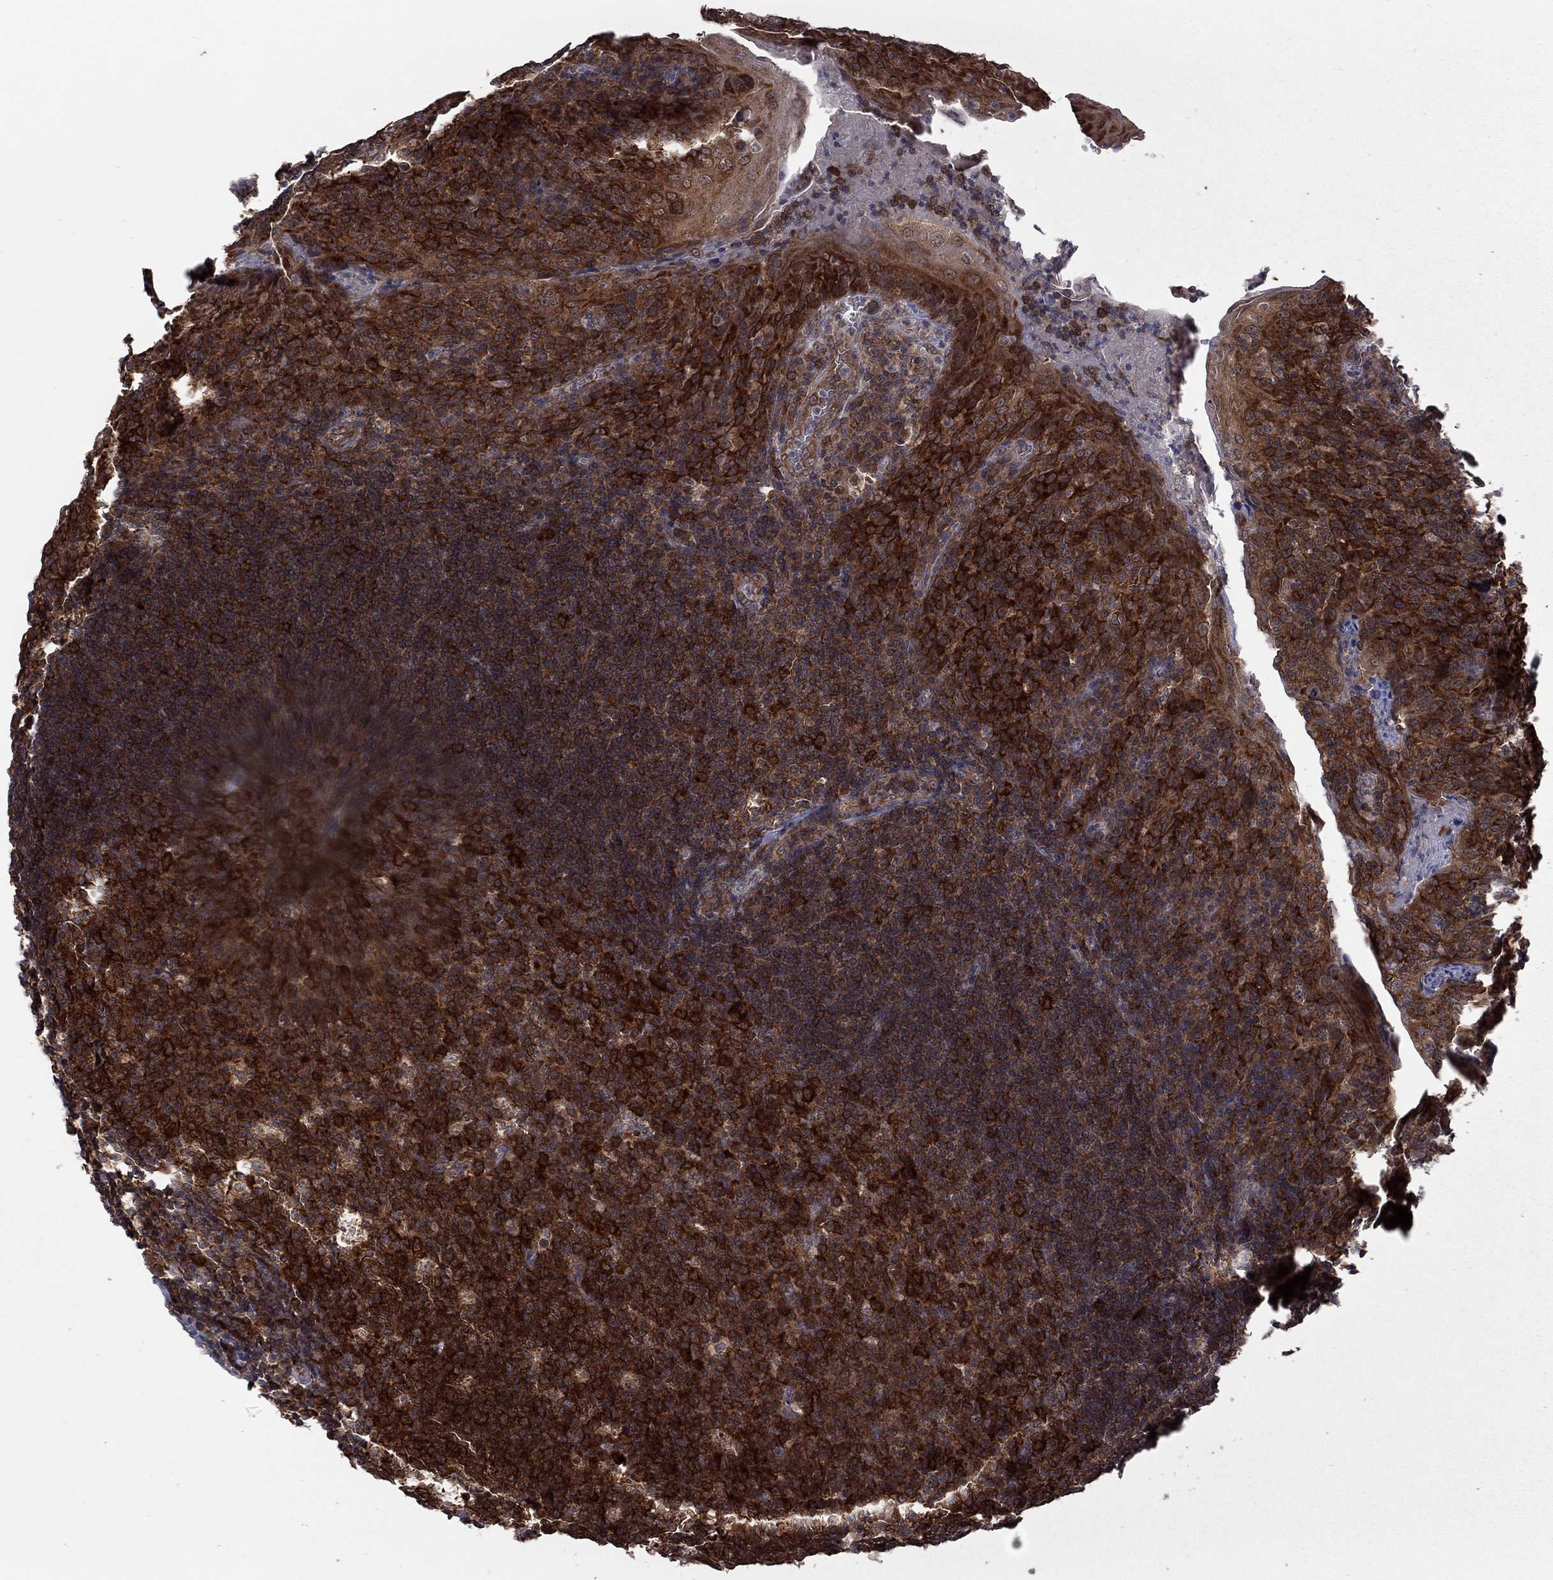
{"staining": {"intensity": "strong", "quantity": ">75%", "location": "cytoplasmic/membranous"}, "tissue": "tonsil", "cell_type": "Germinal center cells", "image_type": "normal", "snomed": [{"axis": "morphology", "description": "Normal tissue, NOS"}, {"axis": "topography", "description": "Tonsil"}], "caption": "Immunohistochemical staining of normal tonsil displays >75% levels of strong cytoplasmic/membranous protein staining in approximately >75% of germinal center cells. Immunohistochemistry stains the protein of interest in brown and the nuclei are stained blue.", "gene": "NAA50", "patient": {"sex": "male", "age": 17}}